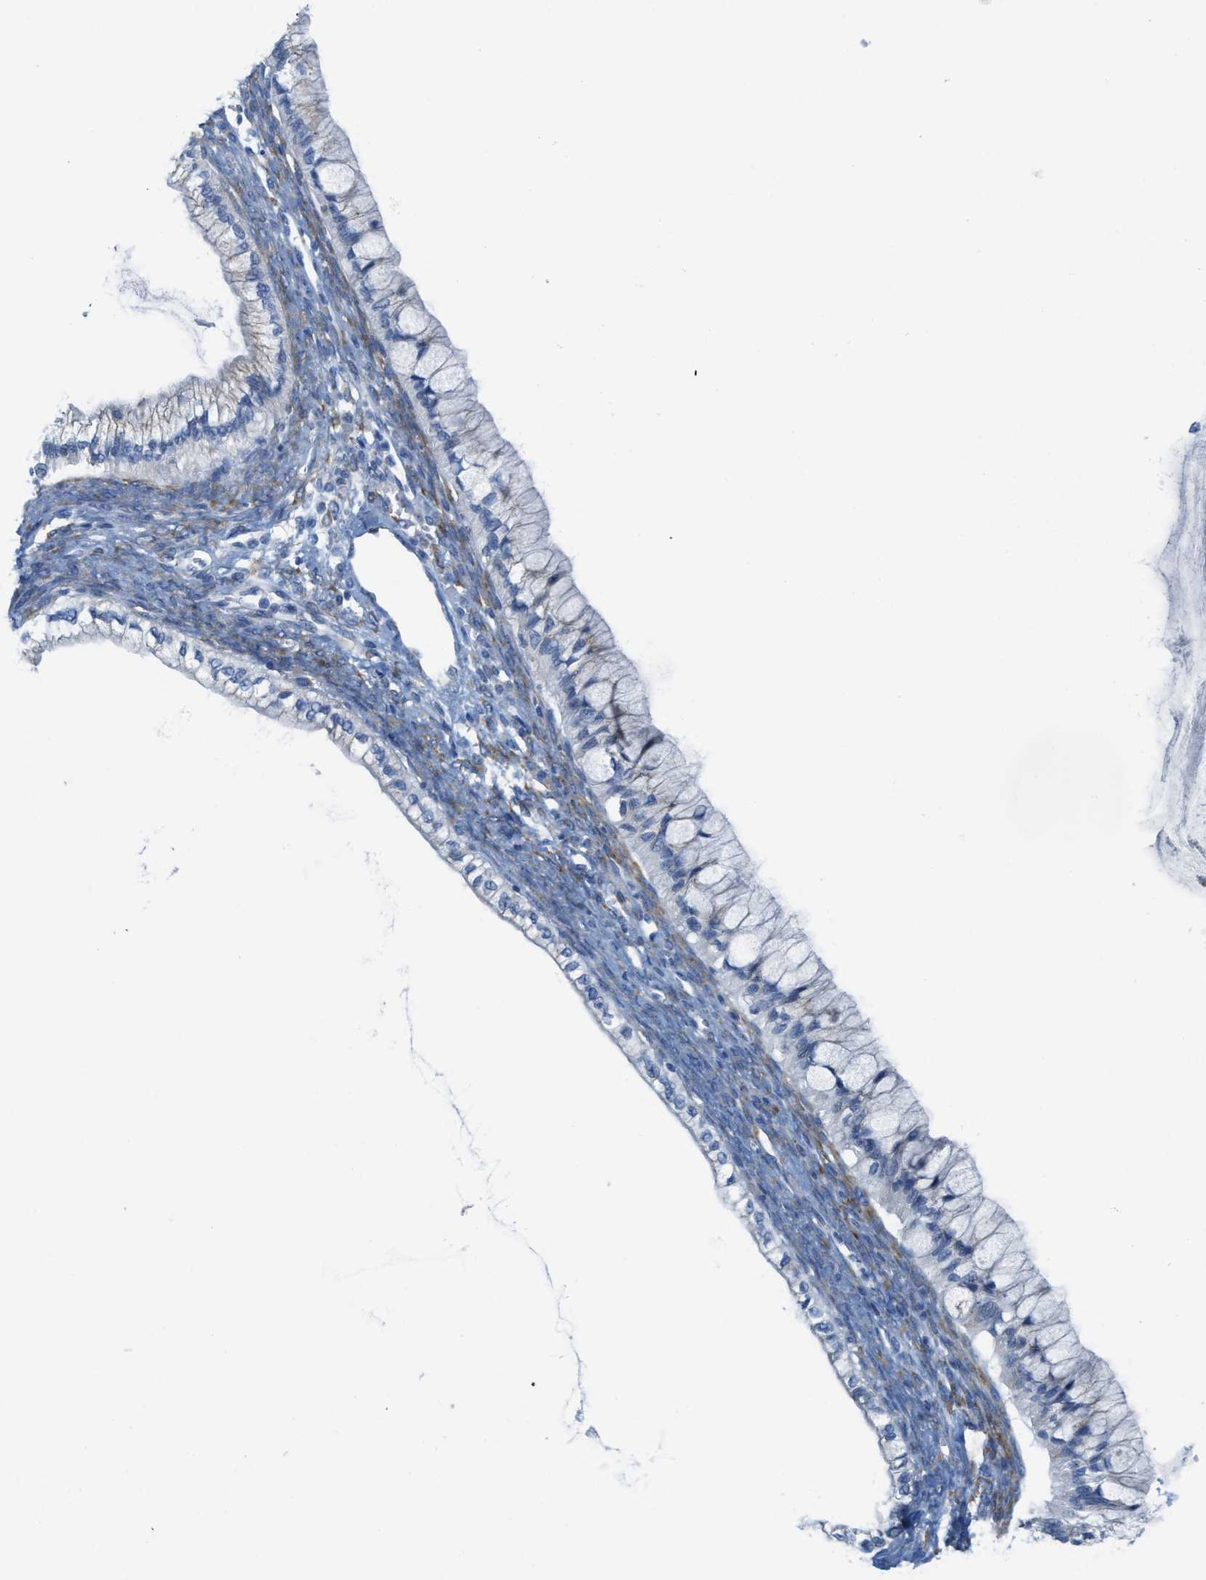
{"staining": {"intensity": "negative", "quantity": "none", "location": "none"}, "tissue": "ovarian cancer", "cell_type": "Tumor cells", "image_type": "cancer", "snomed": [{"axis": "morphology", "description": "Cystadenocarcinoma, mucinous, NOS"}, {"axis": "topography", "description": "Ovary"}], "caption": "Ovarian cancer (mucinous cystadenocarcinoma) stained for a protein using immunohistochemistry demonstrates no staining tumor cells.", "gene": "ASGR1", "patient": {"sex": "female", "age": 57}}